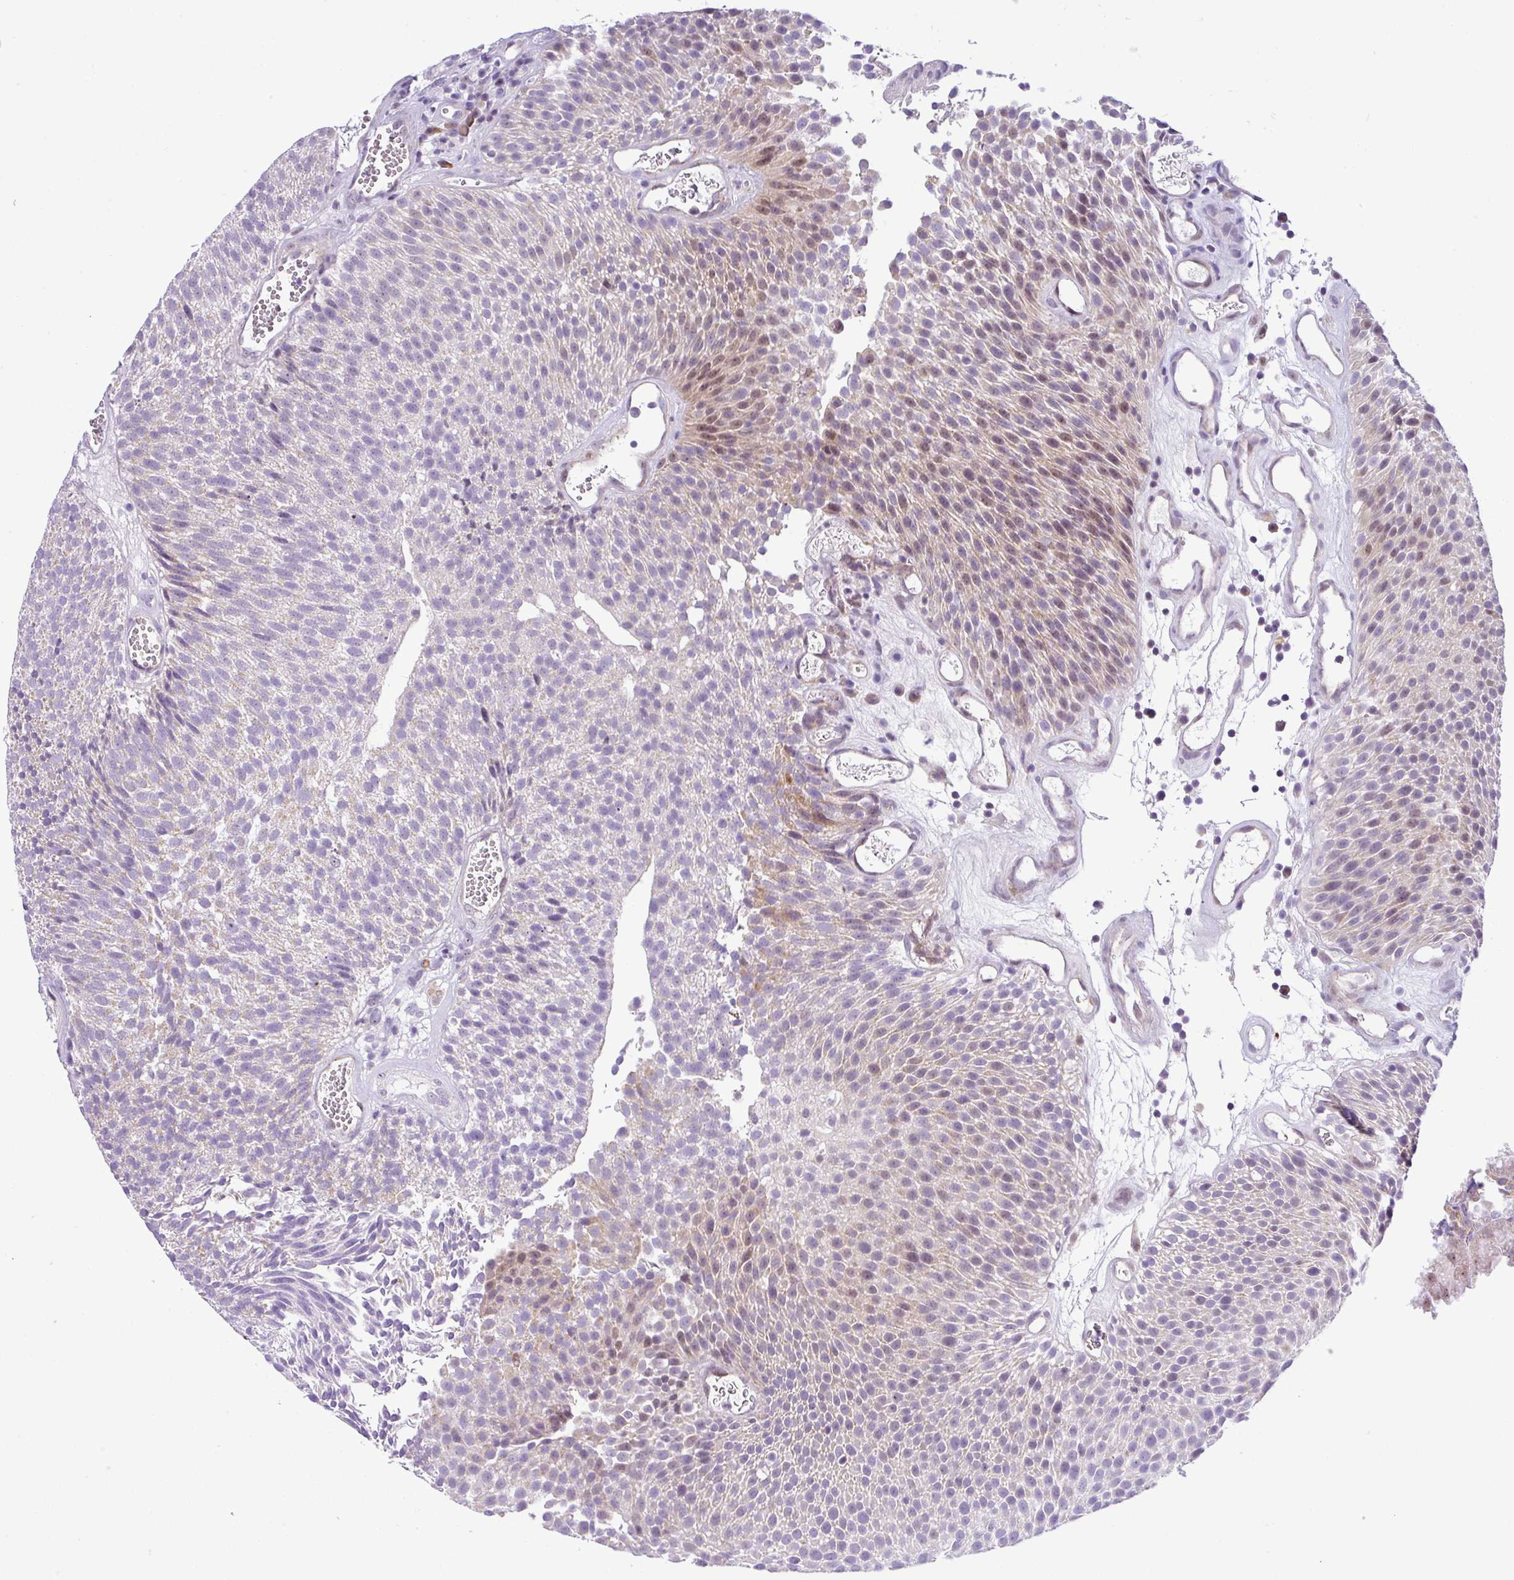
{"staining": {"intensity": "weak", "quantity": "<25%", "location": "cytoplasmic/membranous,nuclear"}, "tissue": "urothelial cancer", "cell_type": "Tumor cells", "image_type": "cancer", "snomed": [{"axis": "morphology", "description": "Urothelial carcinoma, Low grade"}, {"axis": "topography", "description": "Urinary bladder"}], "caption": "IHC micrograph of neoplastic tissue: urothelial carcinoma (low-grade) stained with DAB (3,3'-diaminobenzidine) exhibits no significant protein positivity in tumor cells.", "gene": "NDUFB2", "patient": {"sex": "female", "age": 79}}